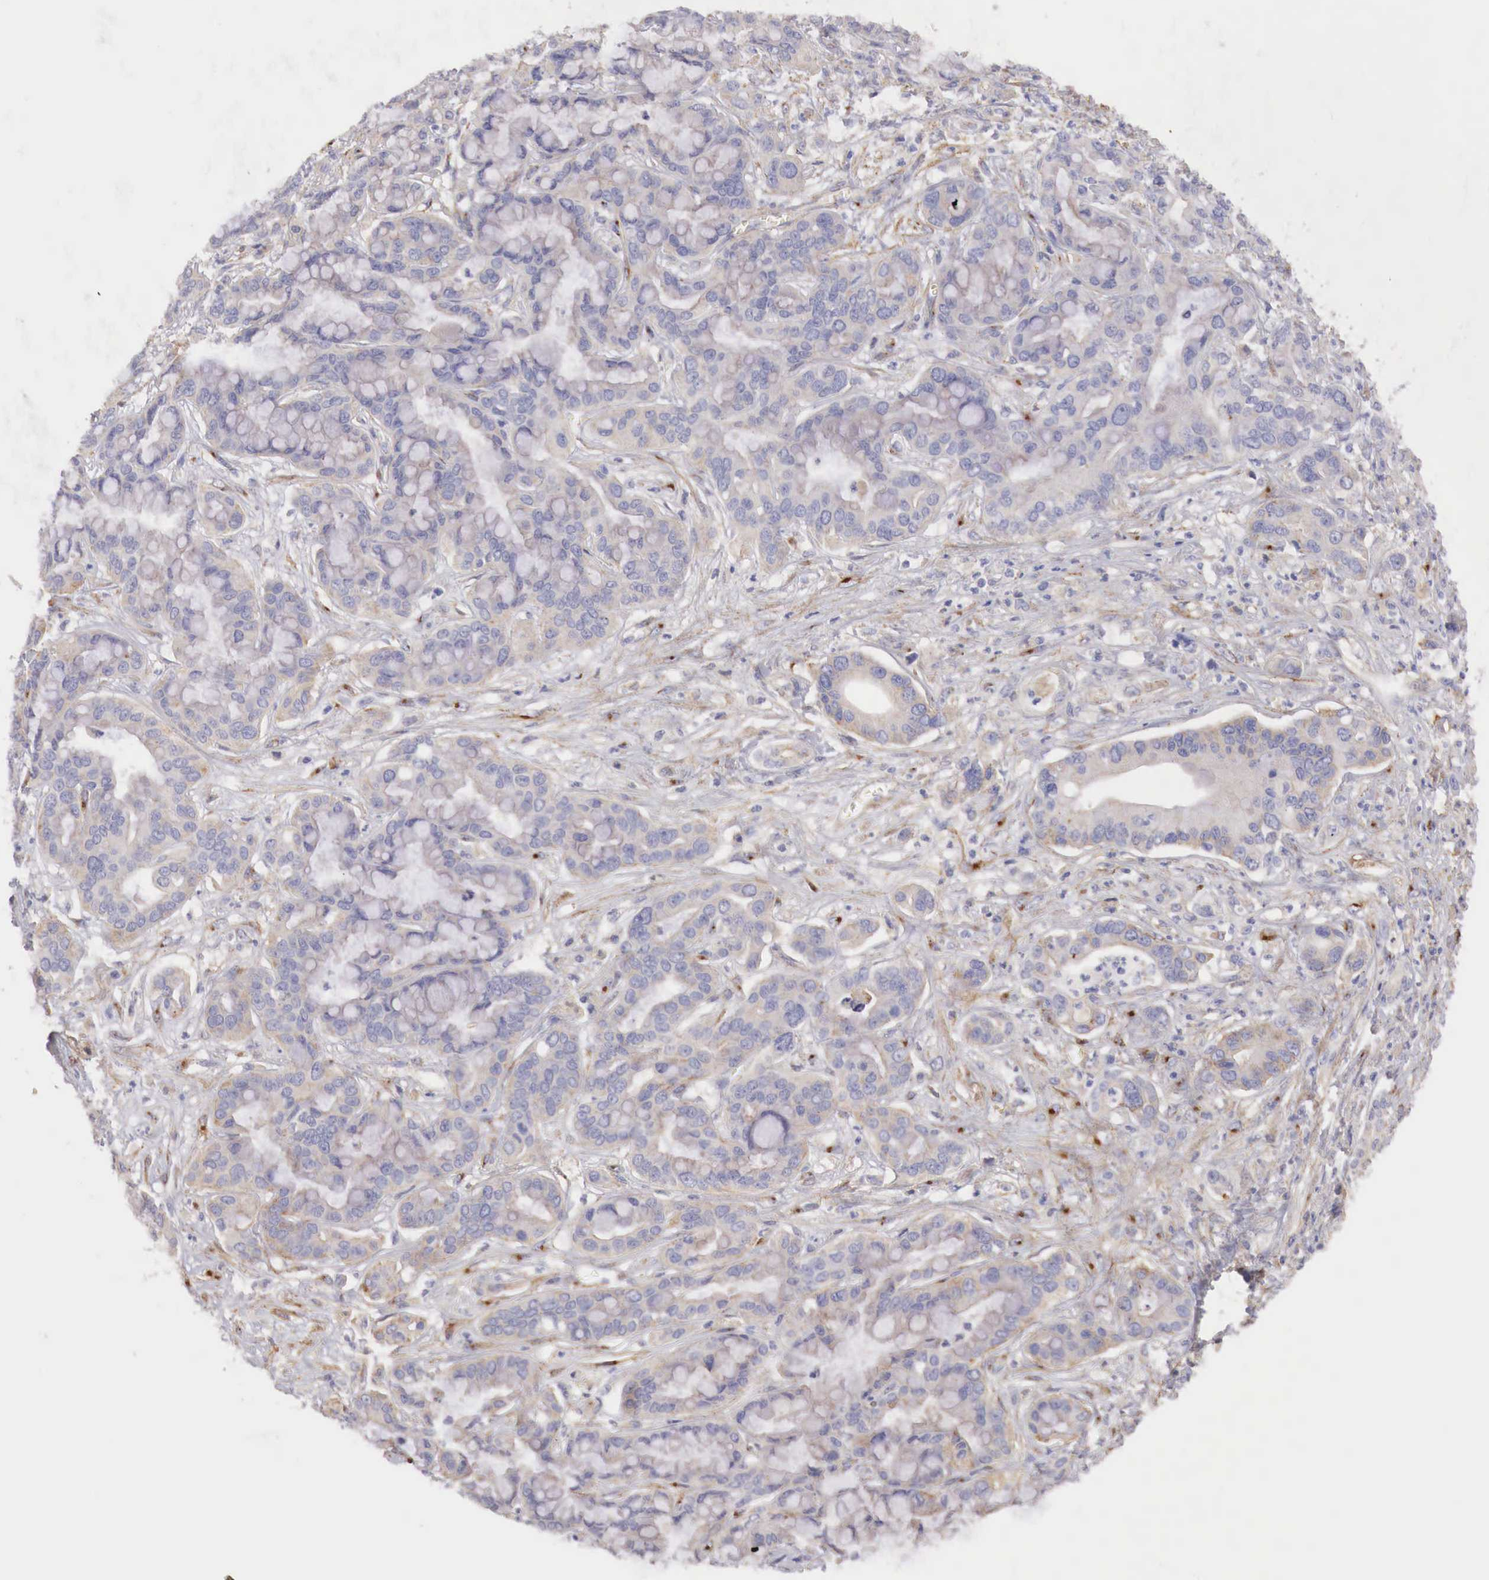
{"staining": {"intensity": "weak", "quantity": ">75%", "location": "cytoplasmic/membranous"}, "tissue": "liver cancer", "cell_type": "Tumor cells", "image_type": "cancer", "snomed": [{"axis": "morphology", "description": "Cholangiocarcinoma"}, {"axis": "topography", "description": "Liver"}], "caption": "Cholangiocarcinoma (liver) stained with a protein marker demonstrates weak staining in tumor cells.", "gene": "KLHDC7B", "patient": {"sex": "female", "age": 65}}